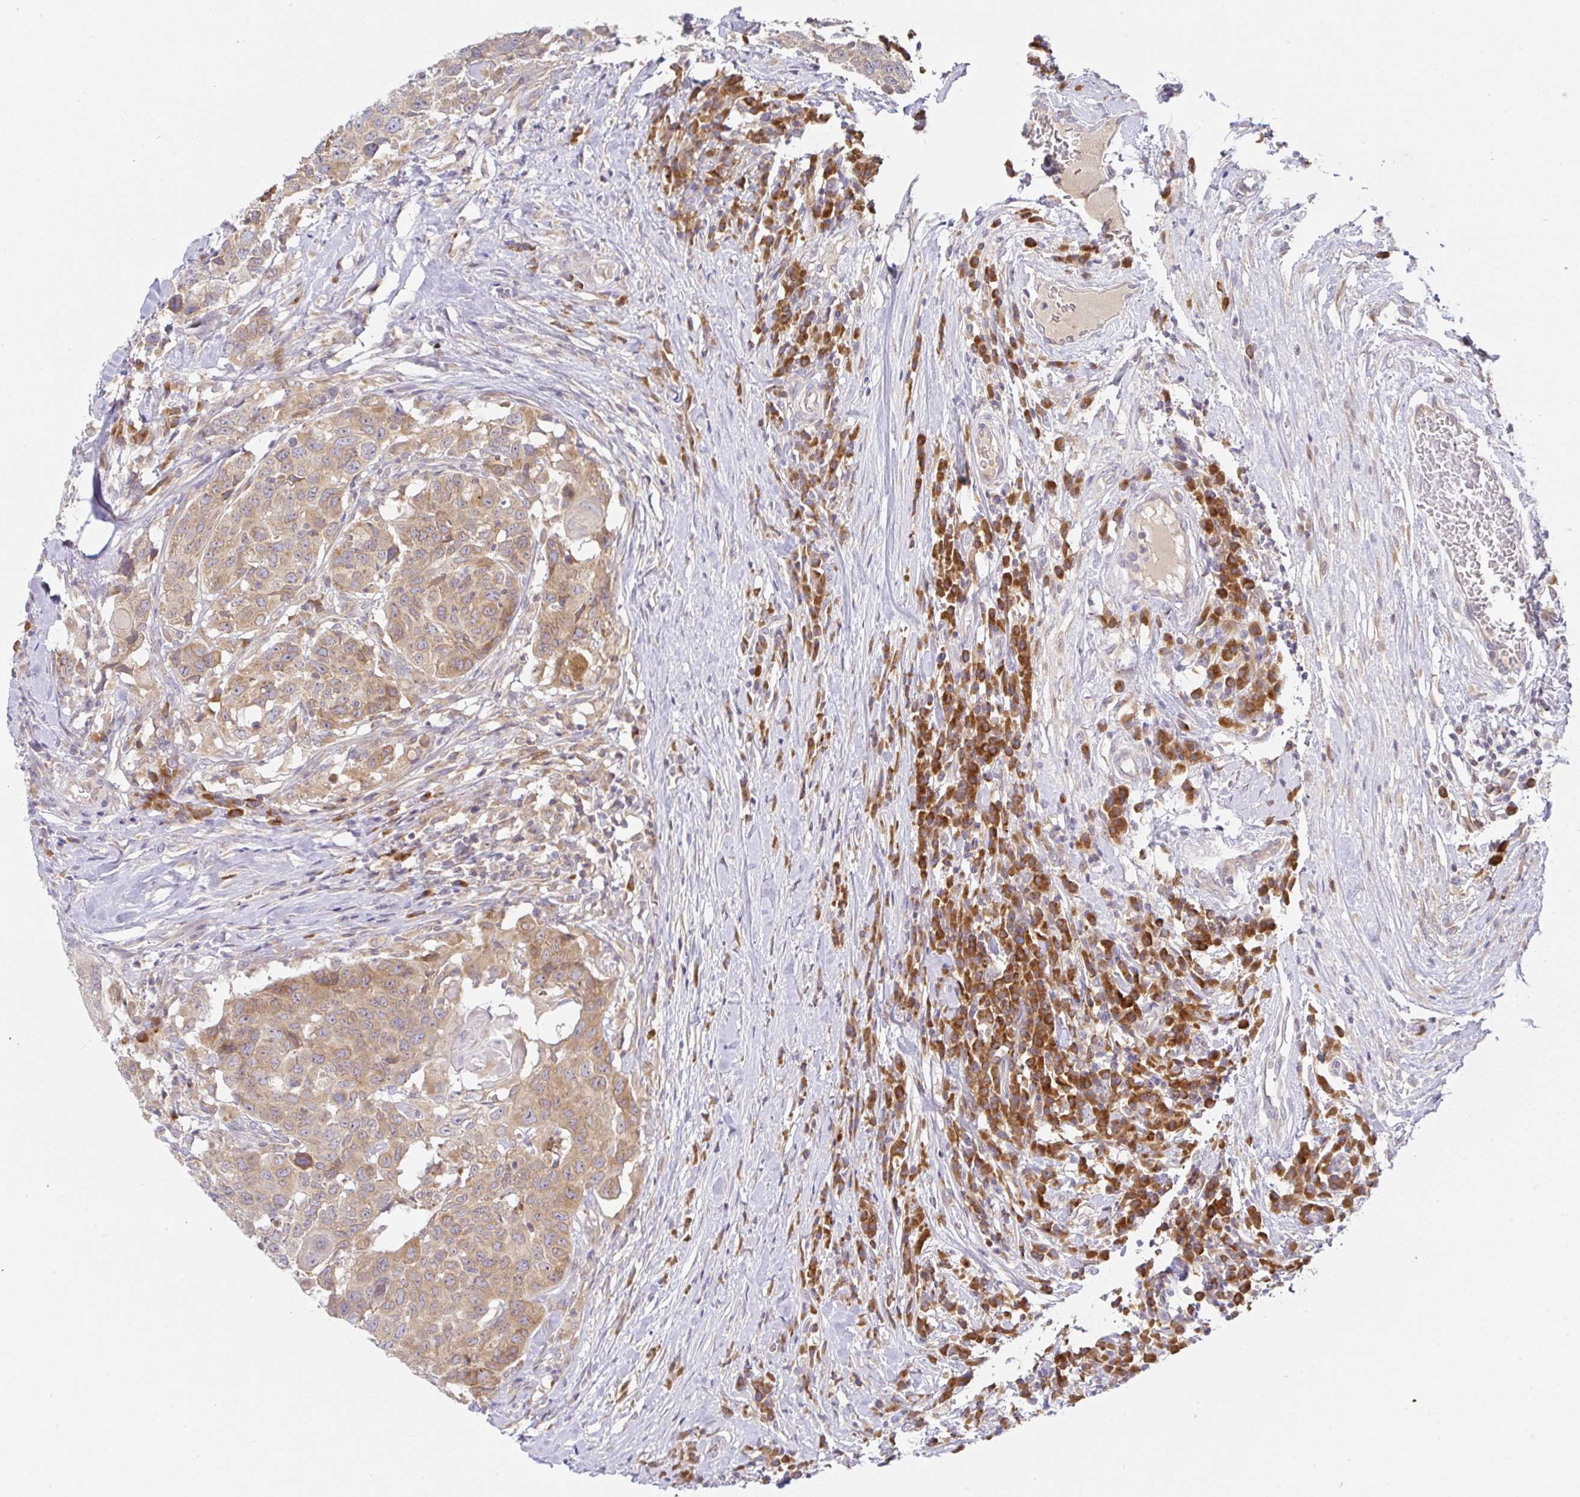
{"staining": {"intensity": "moderate", "quantity": ">75%", "location": "cytoplasmic/membranous"}, "tissue": "head and neck cancer", "cell_type": "Tumor cells", "image_type": "cancer", "snomed": [{"axis": "morphology", "description": "Normal tissue, NOS"}, {"axis": "morphology", "description": "Squamous cell carcinoma, NOS"}, {"axis": "topography", "description": "Skeletal muscle"}, {"axis": "topography", "description": "Vascular tissue"}, {"axis": "topography", "description": "Peripheral nerve tissue"}, {"axis": "topography", "description": "Head-Neck"}], "caption": "Immunohistochemical staining of head and neck cancer shows moderate cytoplasmic/membranous protein positivity in approximately >75% of tumor cells.", "gene": "DERL2", "patient": {"sex": "male", "age": 66}}